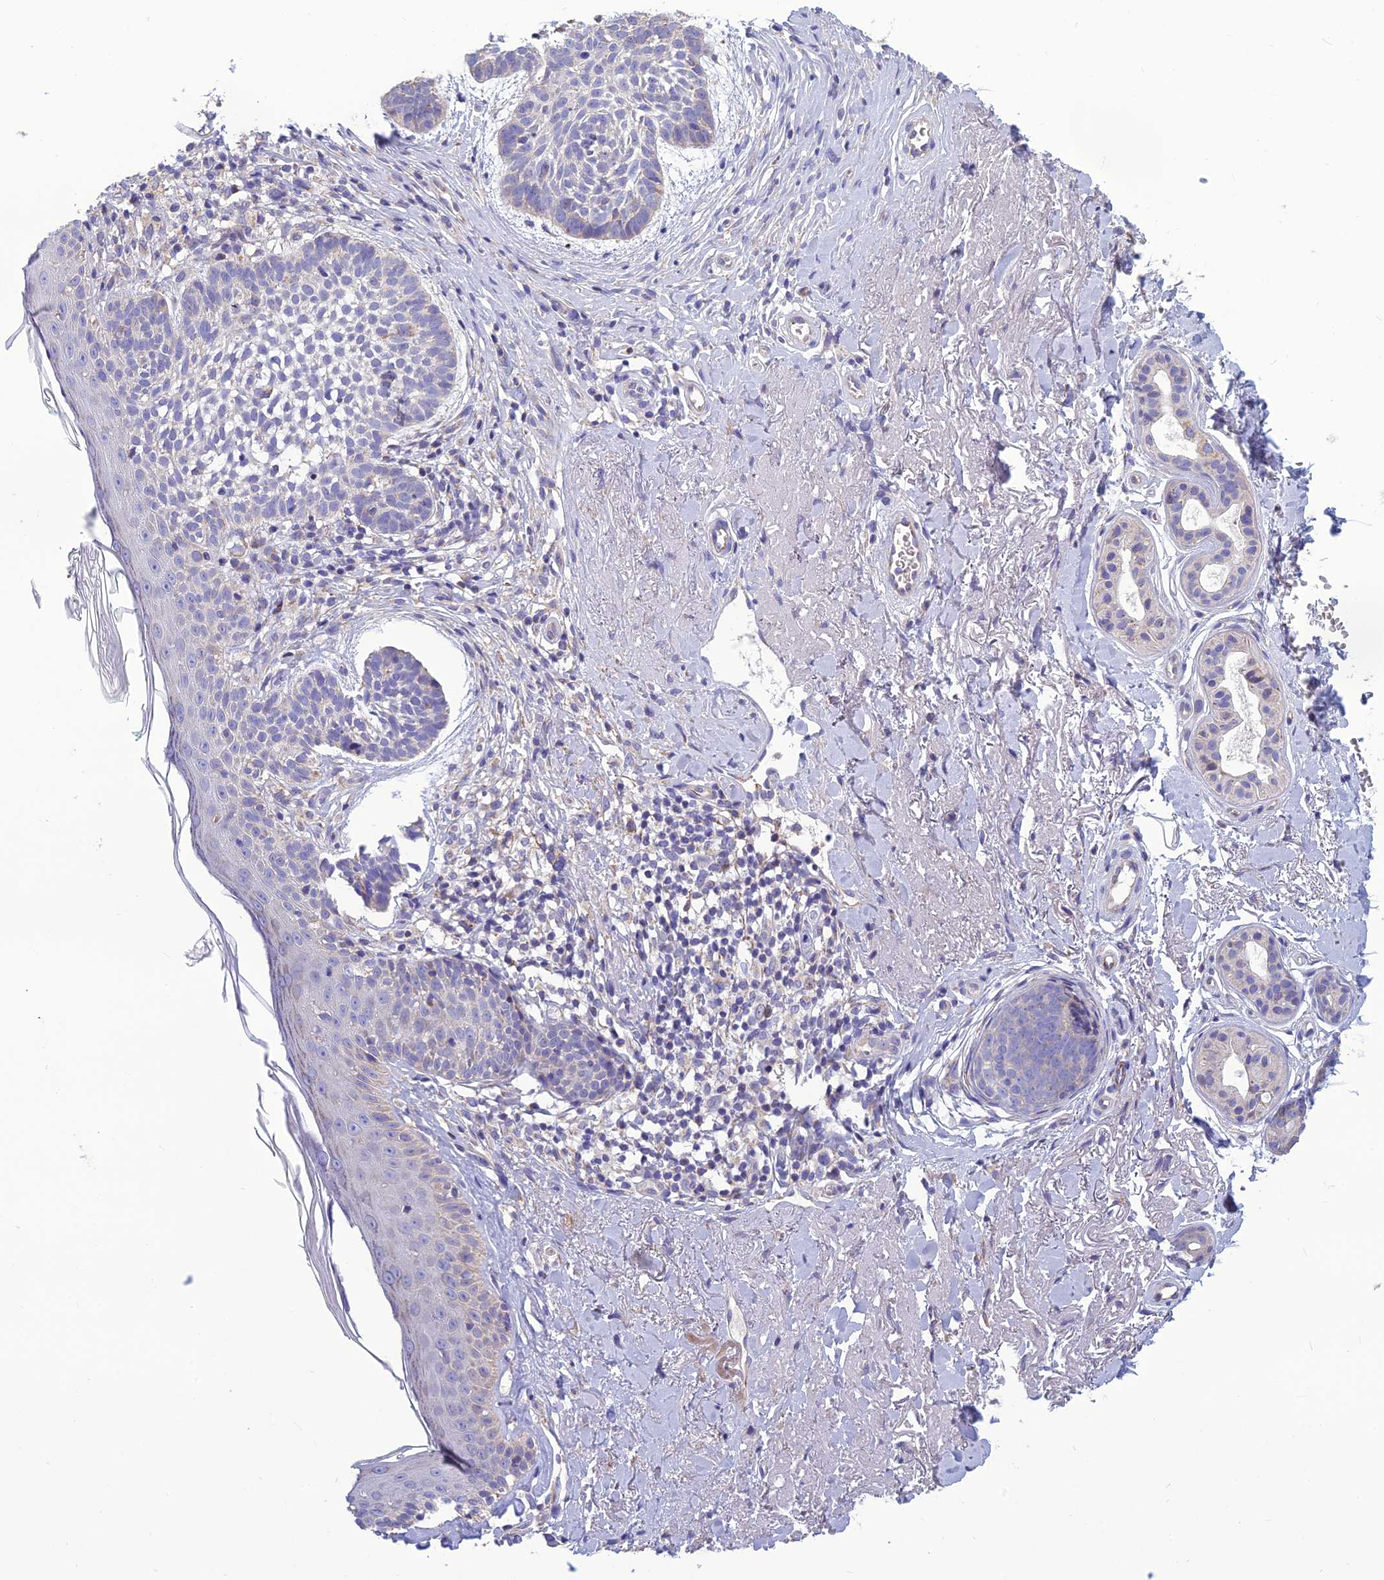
{"staining": {"intensity": "negative", "quantity": "none", "location": "none"}, "tissue": "skin cancer", "cell_type": "Tumor cells", "image_type": "cancer", "snomed": [{"axis": "morphology", "description": "Basal cell carcinoma"}, {"axis": "topography", "description": "Skin"}], "caption": "Immunohistochemical staining of human skin basal cell carcinoma shows no significant positivity in tumor cells.", "gene": "BHMT2", "patient": {"sex": "male", "age": 71}}